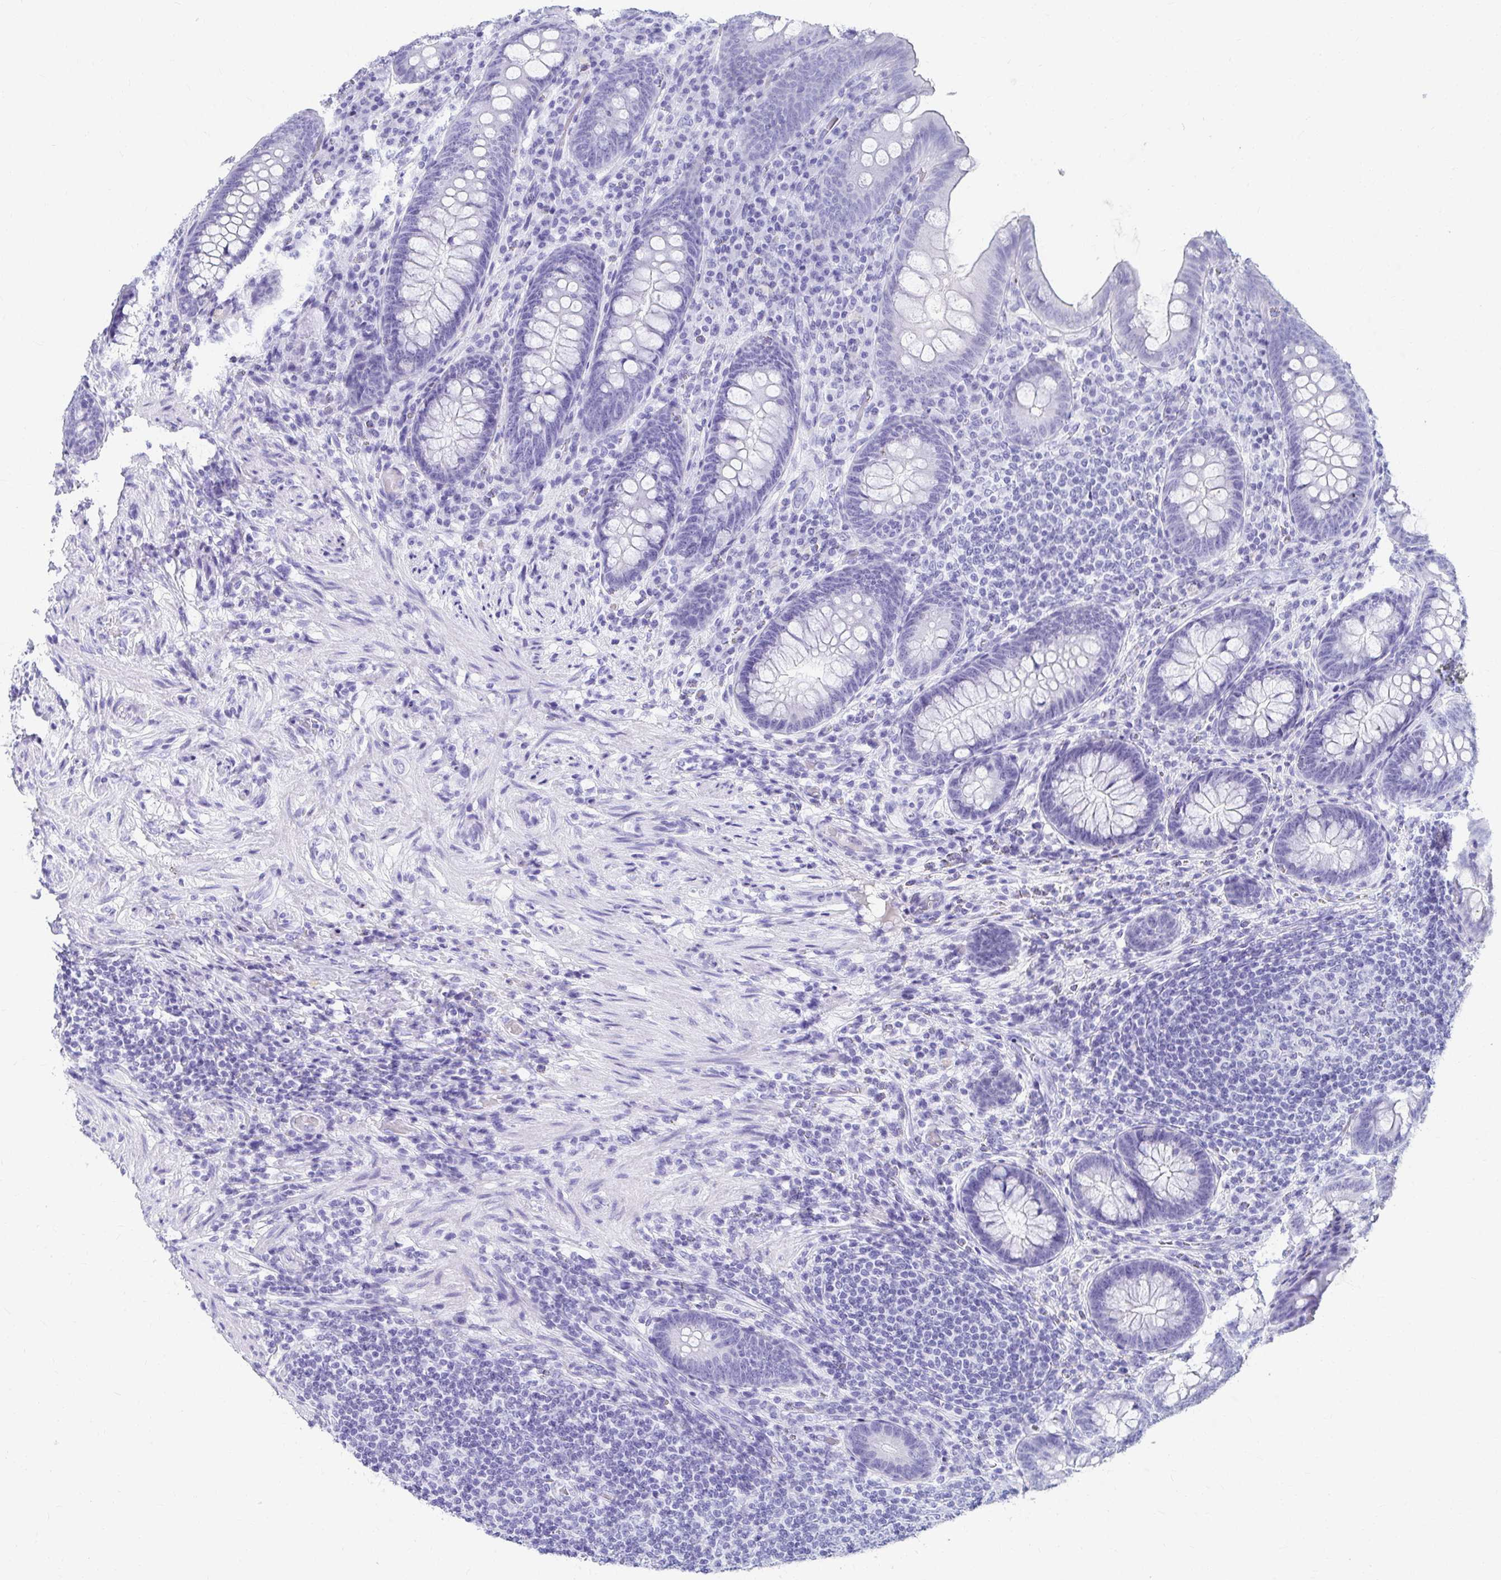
{"staining": {"intensity": "negative", "quantity": "none", "location": "none"}, "tissue": "appendix", "cell_type": "Glandular cells", "image_type": "normal", "snomed": [{"axis": "morphology", "description": "Normal tissue, NOS"}, {"axis": "topography", "description": "Appendix"}], "caption": "Histopathology image shows no significant protein expression in glandular cells of benign appendix. (DAB (3,3'-diaminobenzidine) IHC, high magnification).", "gene": "DPEP3", "patient": {"sex": "male", "age": 71}}